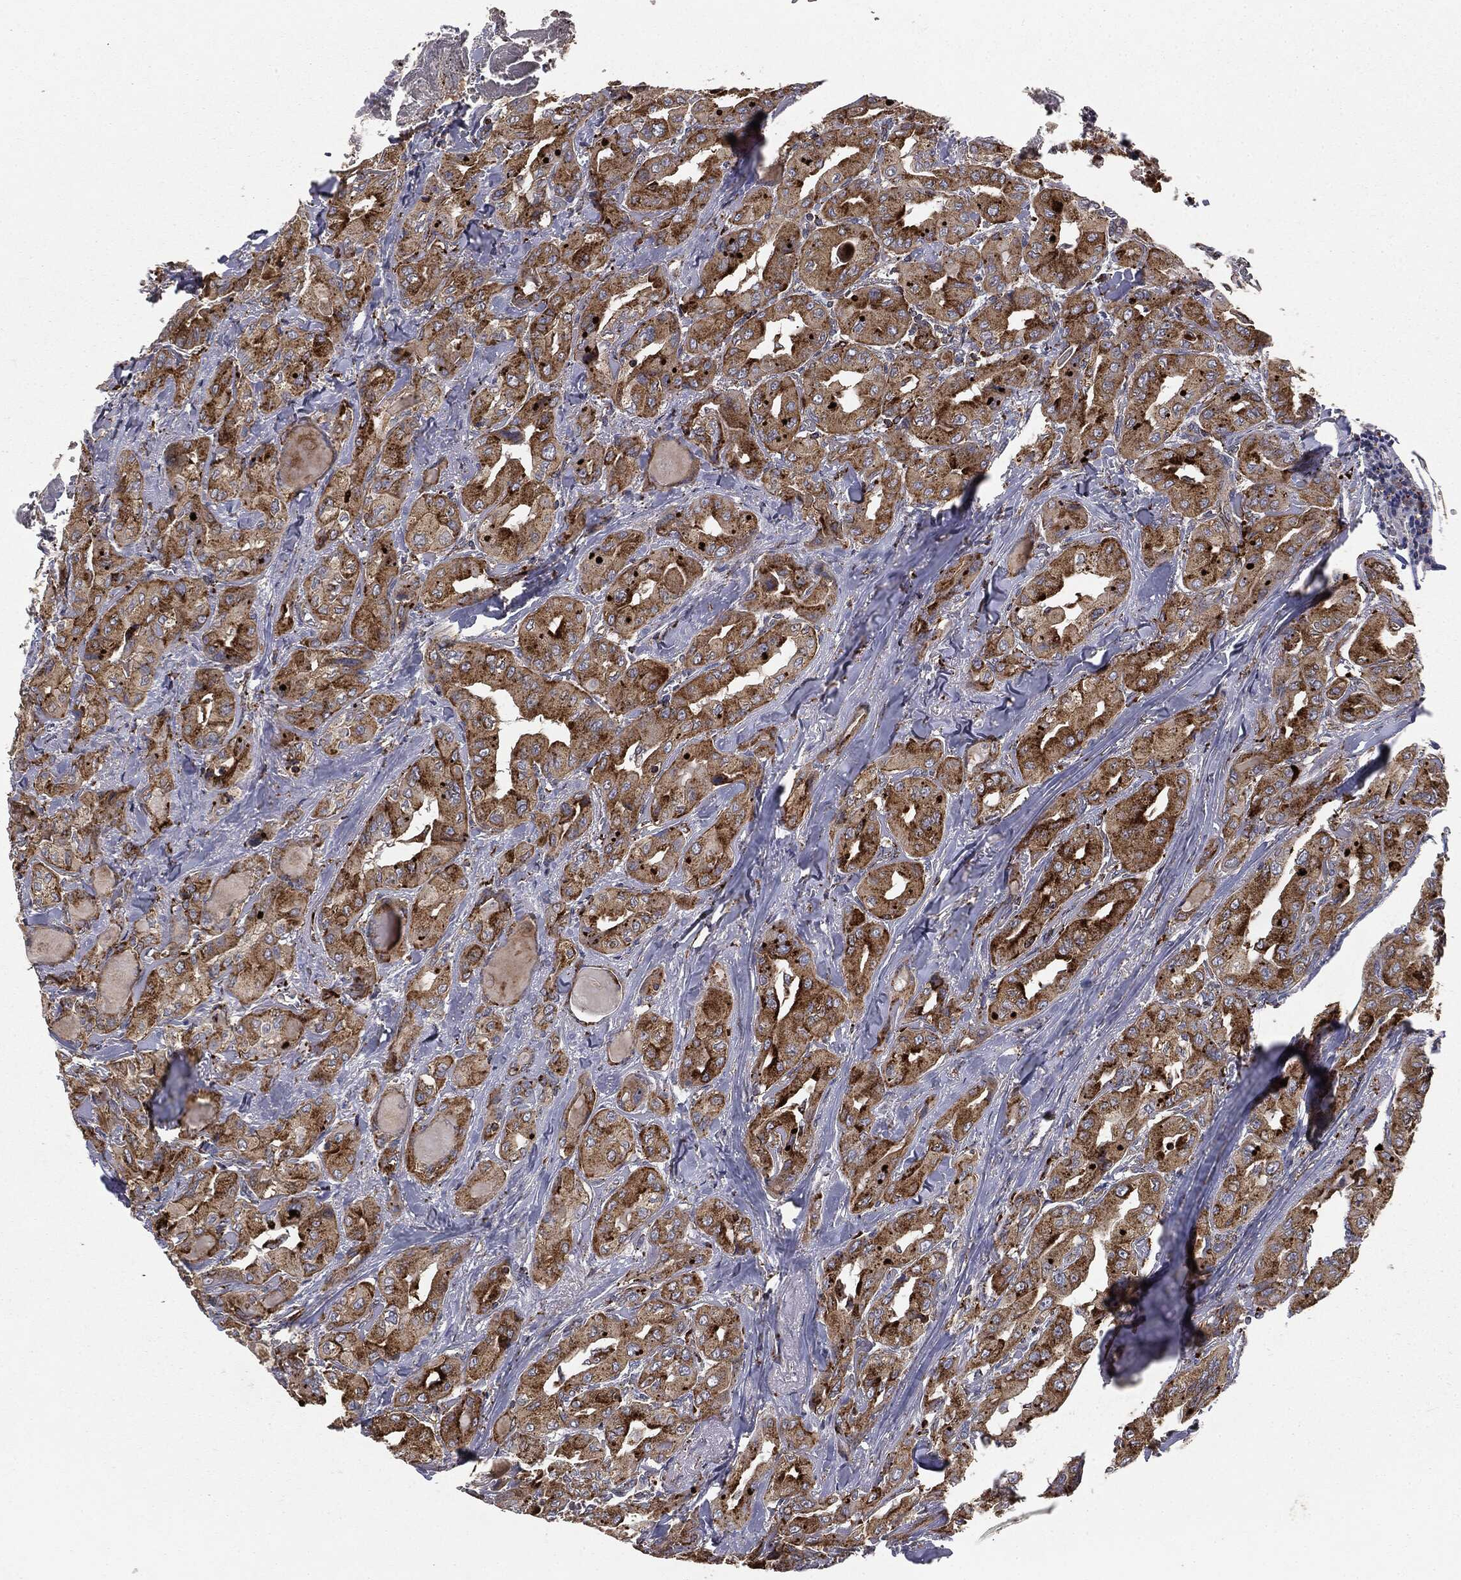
{"staining": {"intensity": "strong", "quantity": ">75%", "location": "cytoplasmic/membranous"}, "tissue": "thyroid cancer", "cell_type": "Tumor cells", "image_type": "cancer", "snomed": [{"axis": "morphology", "description": "Normal tissue, NOS"}, {"axis": "morphology", "description": "Papillary adenocarcinoma, NOS"}, {"axis": "topography", "description": "Thyroid gland"}], "caption": "Strong cytoplasmic/membranous positivity is present in approximately >75% of tumor cells in papillary adenocarcinoma (thyroid).", "gene": "CTSA", "patient": {"sex": "female", "age": 66}}